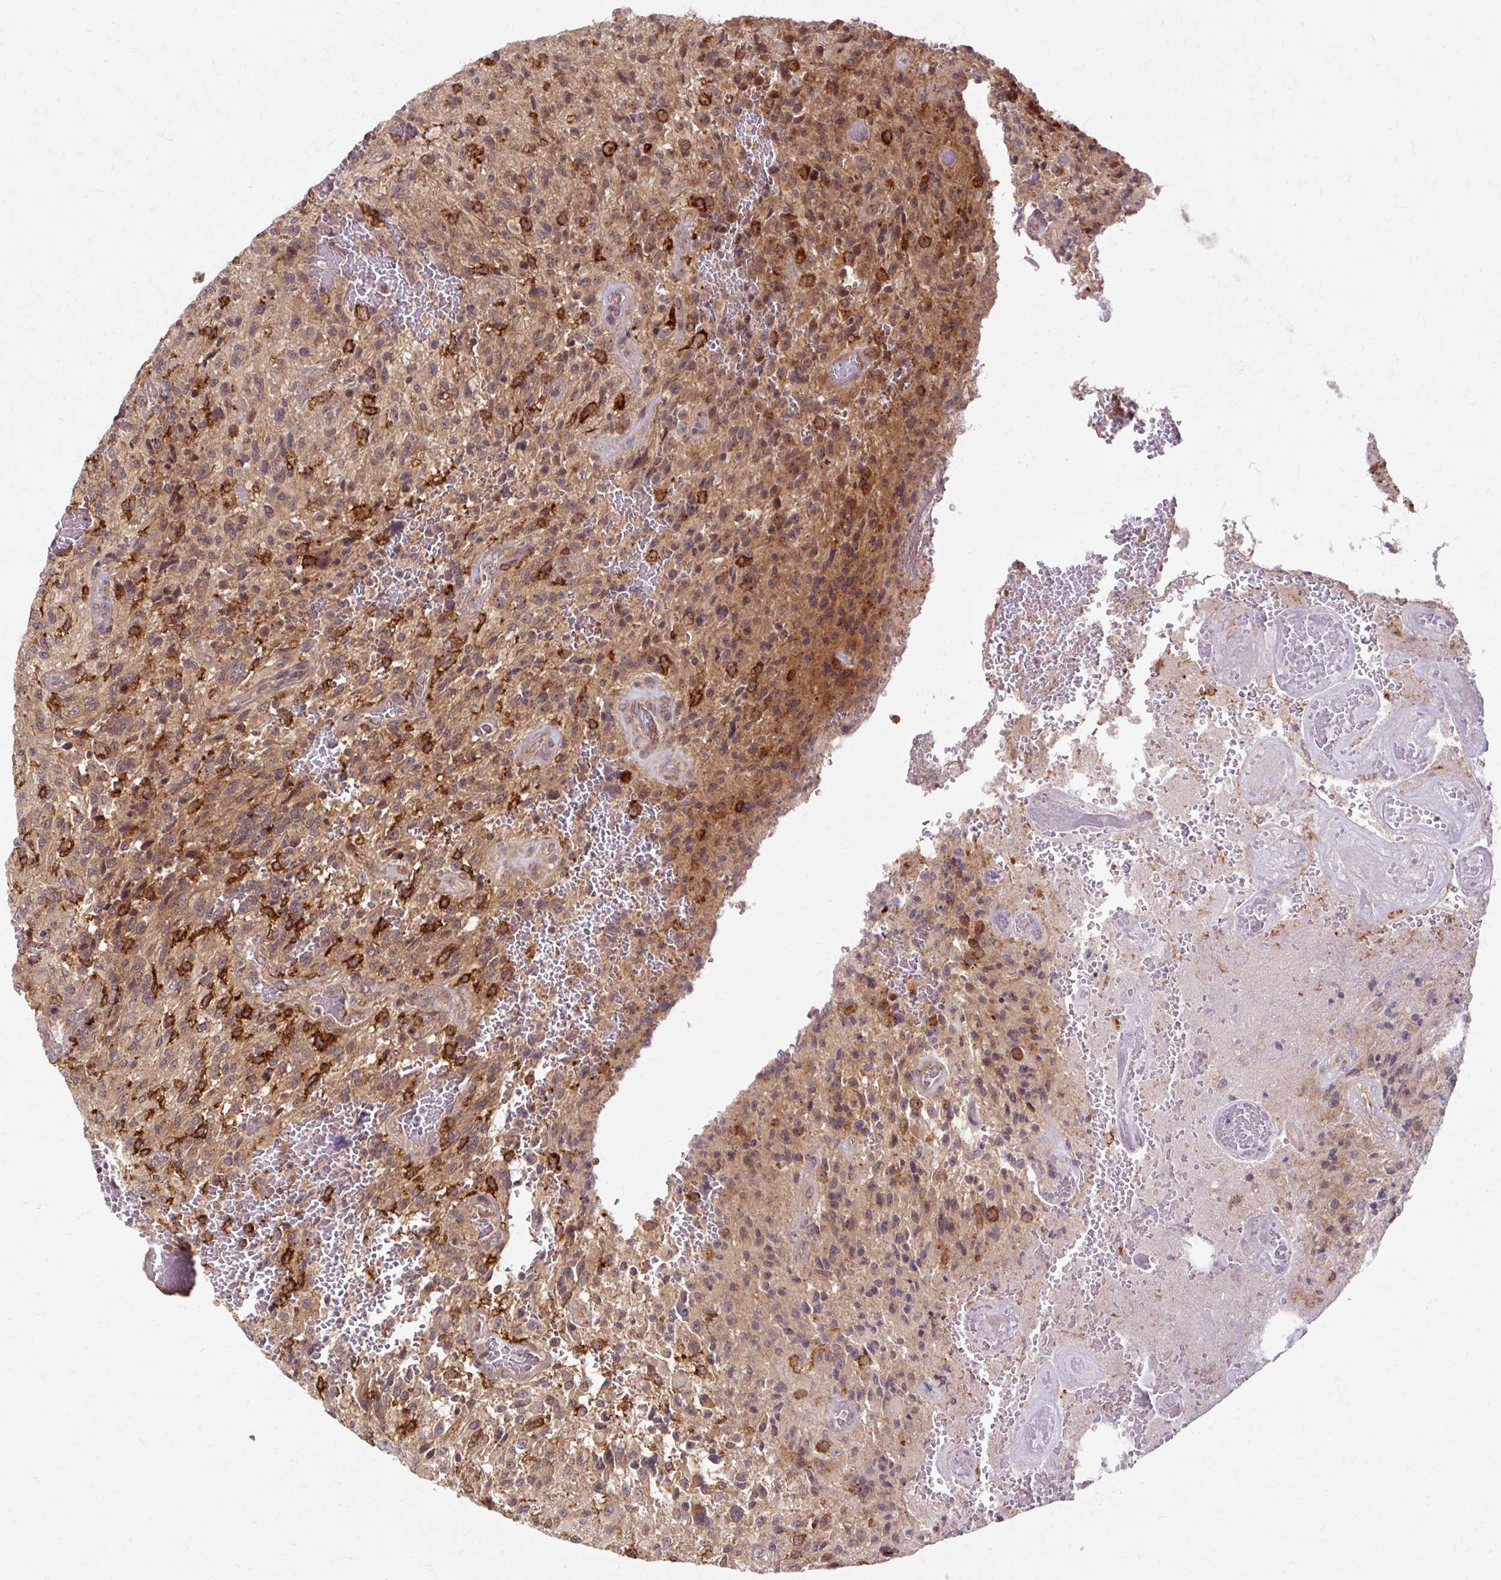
{"staining": {"intensity": "strong", "quantity": "<25%", "location": "cytoplasmic/membranous"}, "tissue": "glioma", "cell_type": "Tumor cells", "image_type": "cancer", "snomed": [{"axis": "morphology", "description": "Normal tissue, NOS"}, {"axis": "morphology", "description": "Glioma, malignant, High grade"}, {"axis": "topography", "description": "Cerebral cortex"}], "caption": "Tumor cells demonstrate medium levels of strong cytoplasmic/membranous expression in approximately <25% of cells in human glioma.", "gene": "MZT2B", "patient": {"sex": "male", "age": 56}}